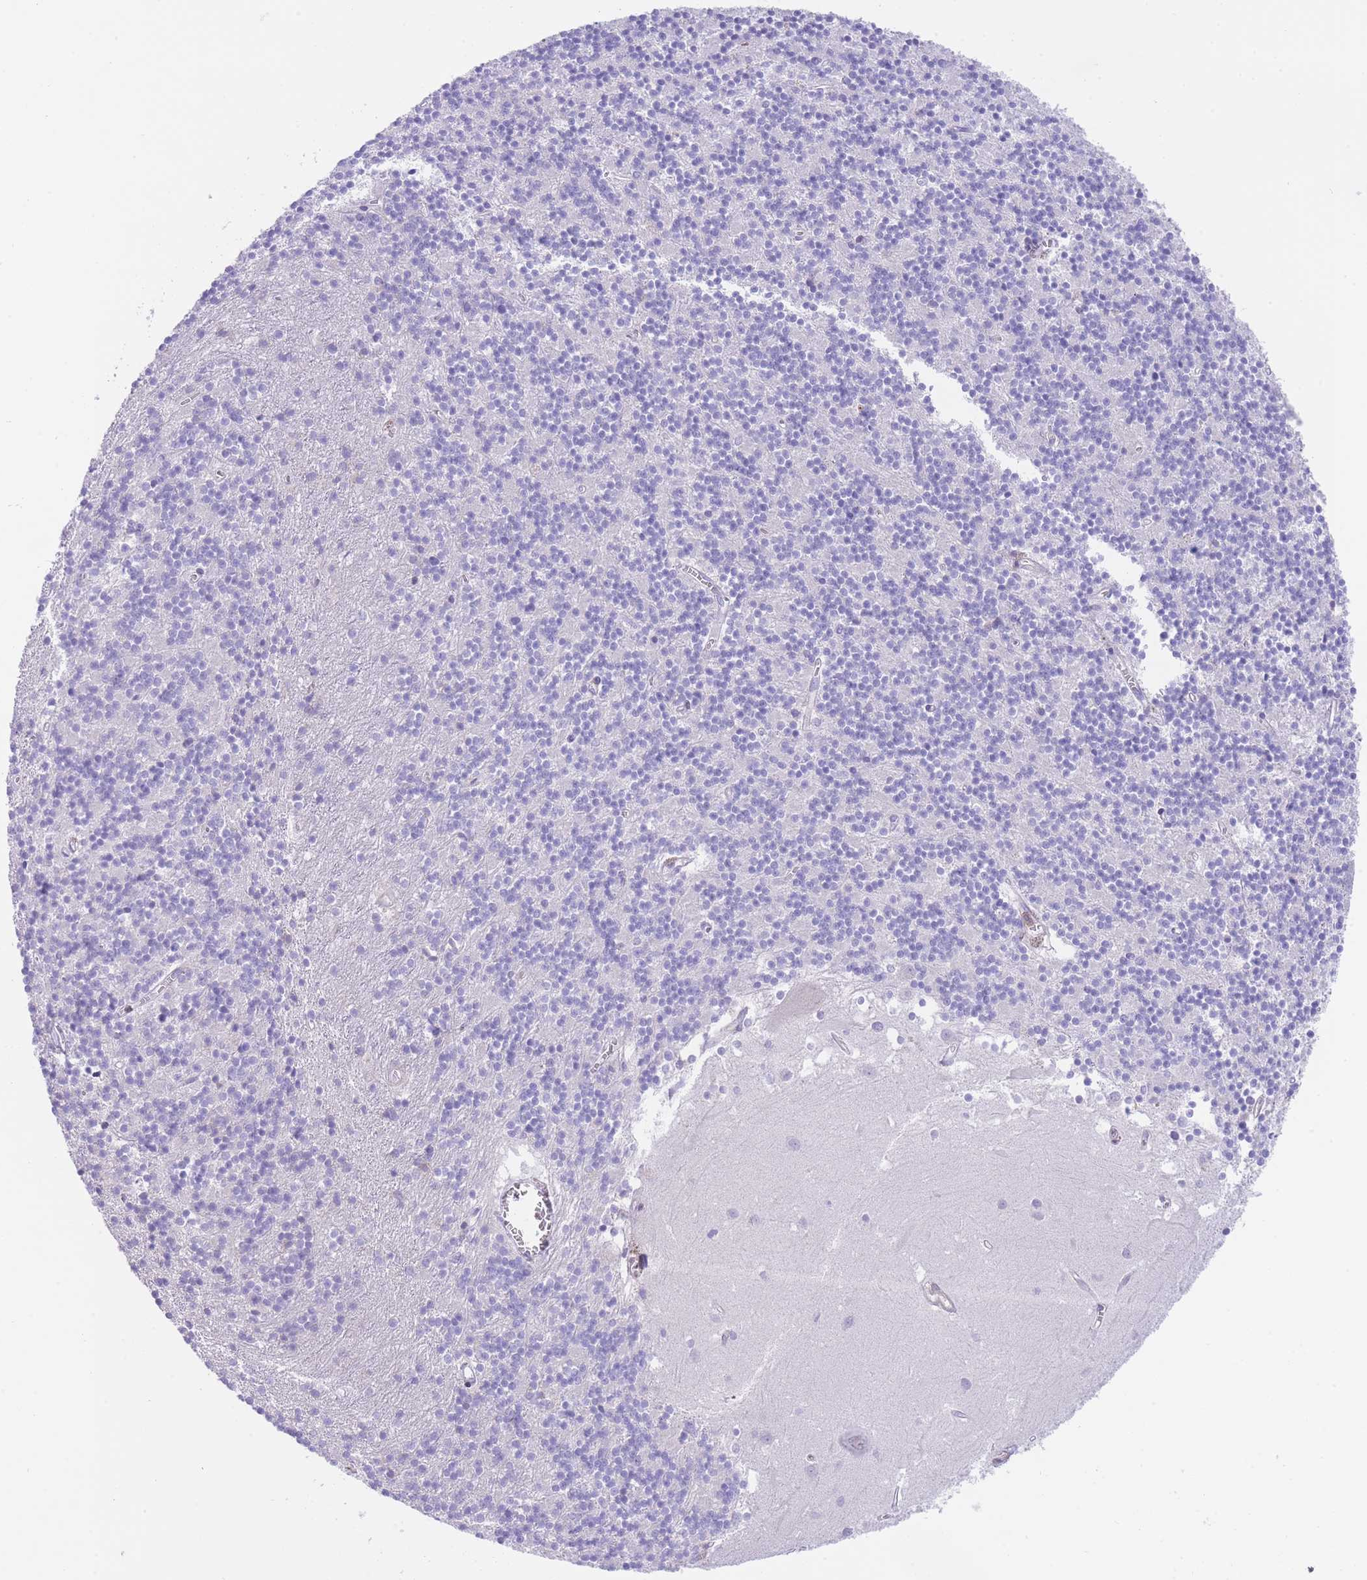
{"staining": {"intensity": "negative", "quantity": "none", "location": "none"}, "tissue": "cerebellum", "cell_type": "Cells in granular layer", "image_type": "normal", "snomed": [{"axis": "morphology", "description": "Normal tissue, NOS"}, {"axis": "topography", "description": "Cerebellum"}], "caption": "Immunohistochemical staining of benign cerebellum demonstrates no significant positivity in cells in granular layer.", "gene": "ENSG00000289258", "patient": {"sex": "male", "age": 54}}